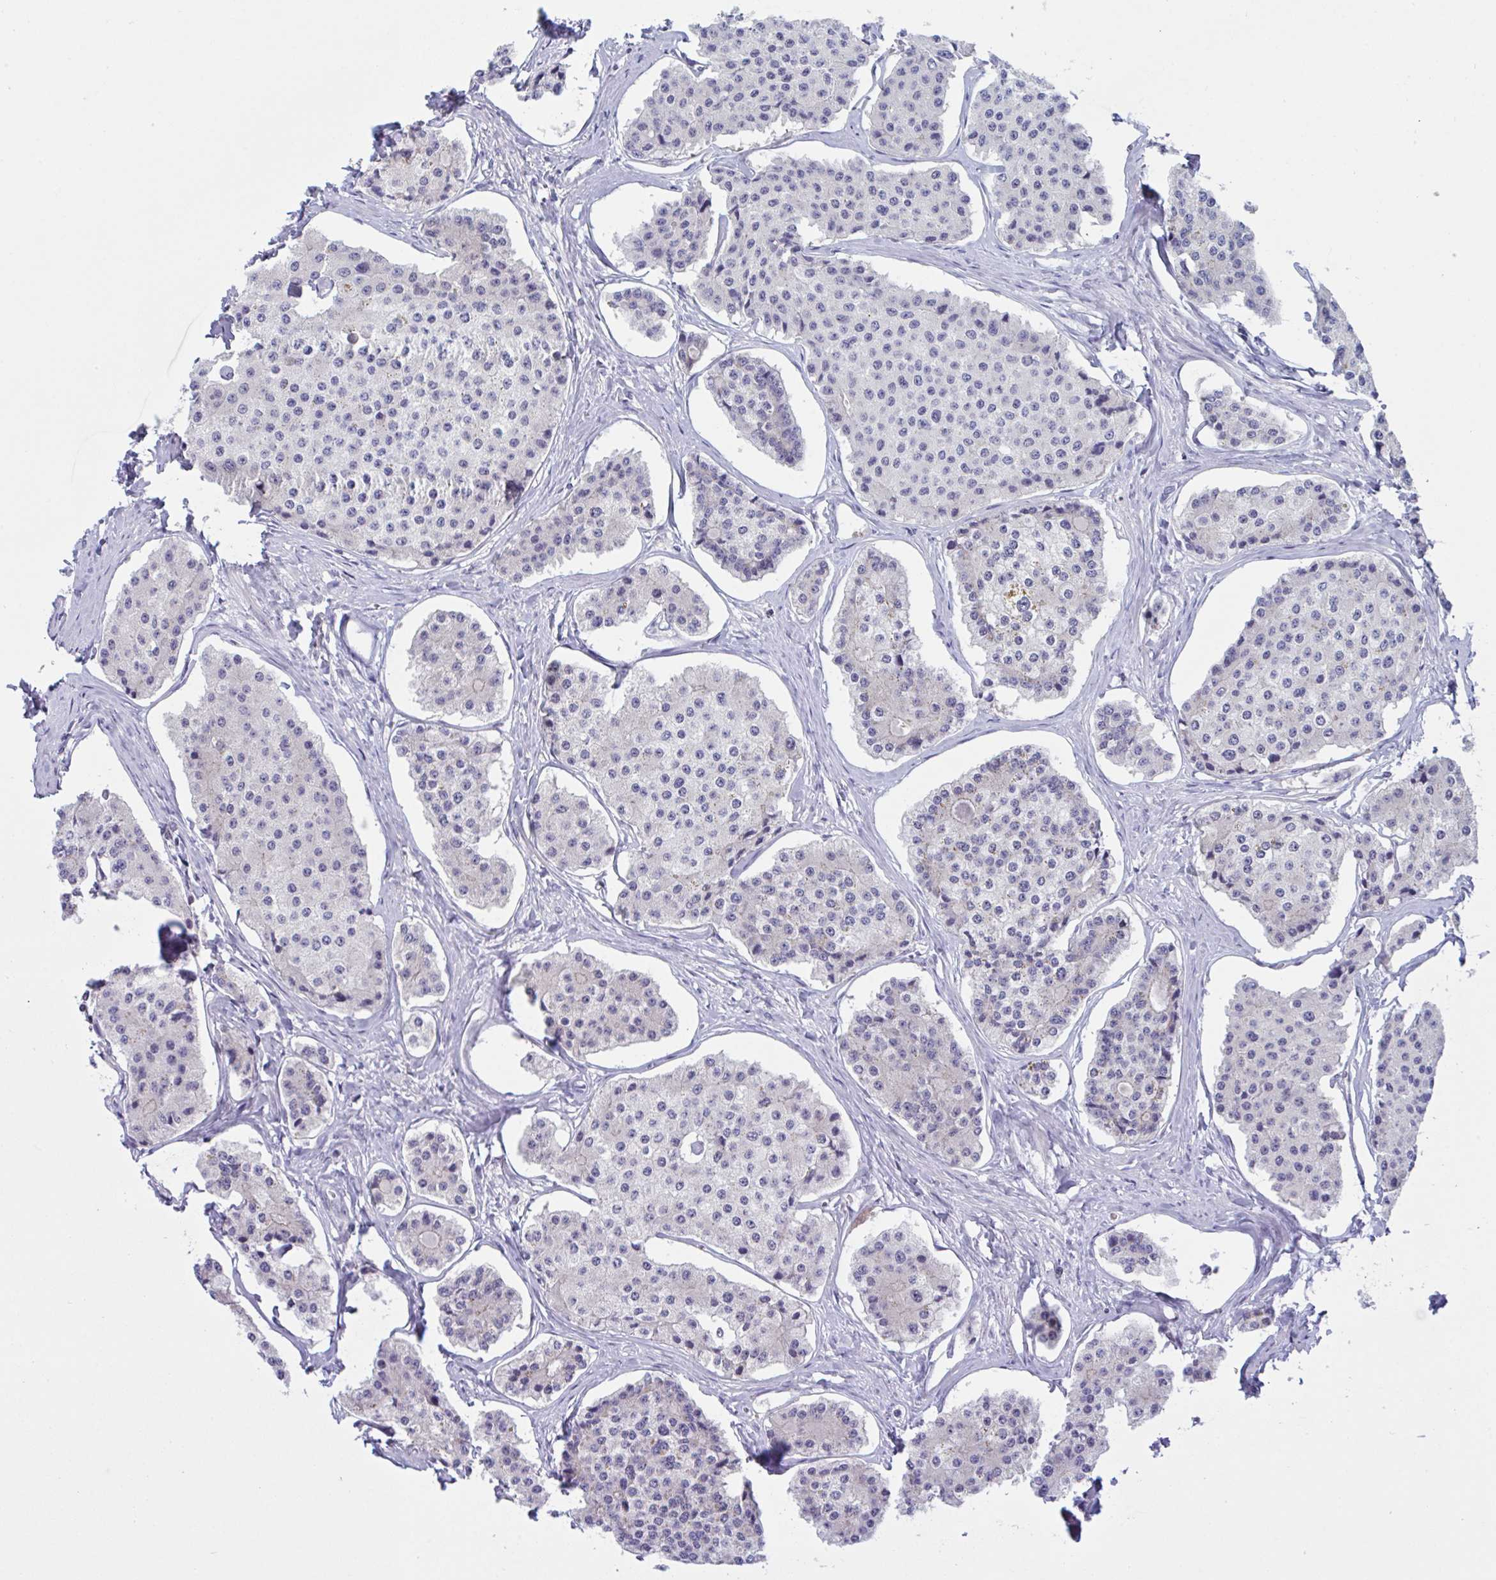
{"staining": {"intensity": "negative", "quantity": "none", "location": "none"}, "tissue": "carcinoid", "cell_type": "Tumor cells", "image_type": "cancer", "snomed": [{"axis": "morphology", "description": "Carcinoid, malignant, NOS"}, {"axis": "topography", "description": "Small intestine"}], "caption": "DAB (3,3'-diaminobenzidine) immunohistochemical staining of carcinoid (malignant) exhibits no significant staining in tumor cells.", "gene": "SNX11", "patient": {"sex": "female", "age": 65}}